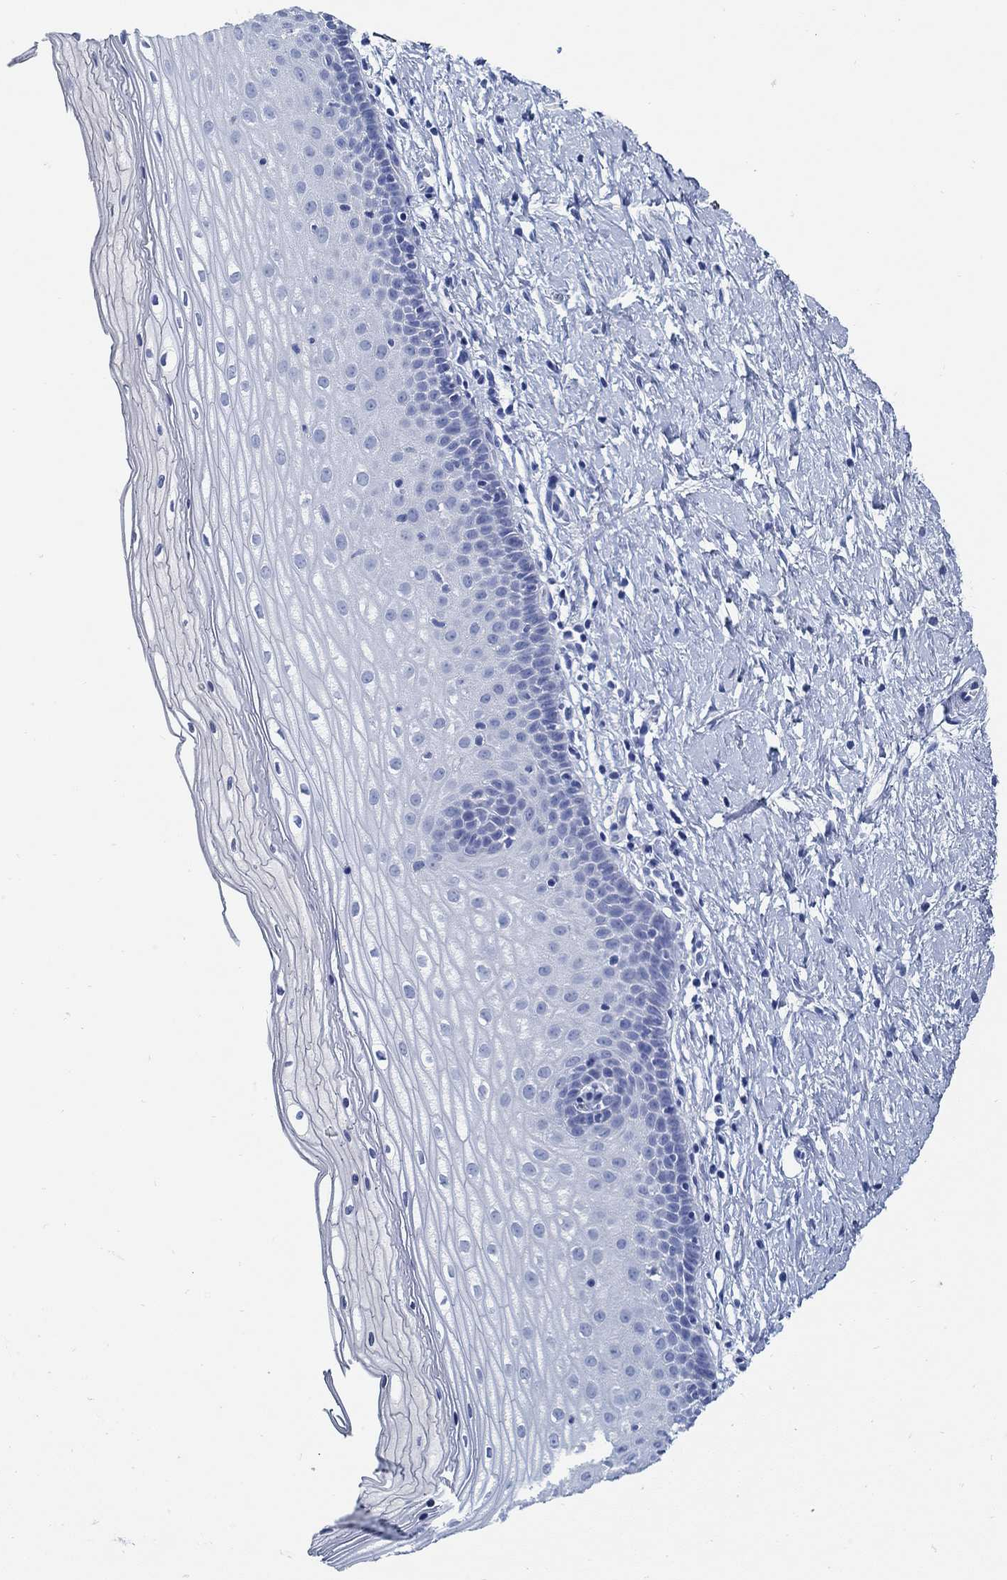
{"staining": {"intensity": "negative", "quantity": "none", "location": "none"}, "tissue": "cervix", "cell_type": "Squamous epithelial cells", "image_type": "normal", "snomed": [{"axis": "morphology", "description": "Normal tissue, NOS"}, {"axis": "topography", "description": "Cervix"}], "caption": "The IHC image has no significant positivity in squamous epithelial cells of cervix.", "gene": "SLC45A1", "patient": {"sex": "female", "age": 37}}